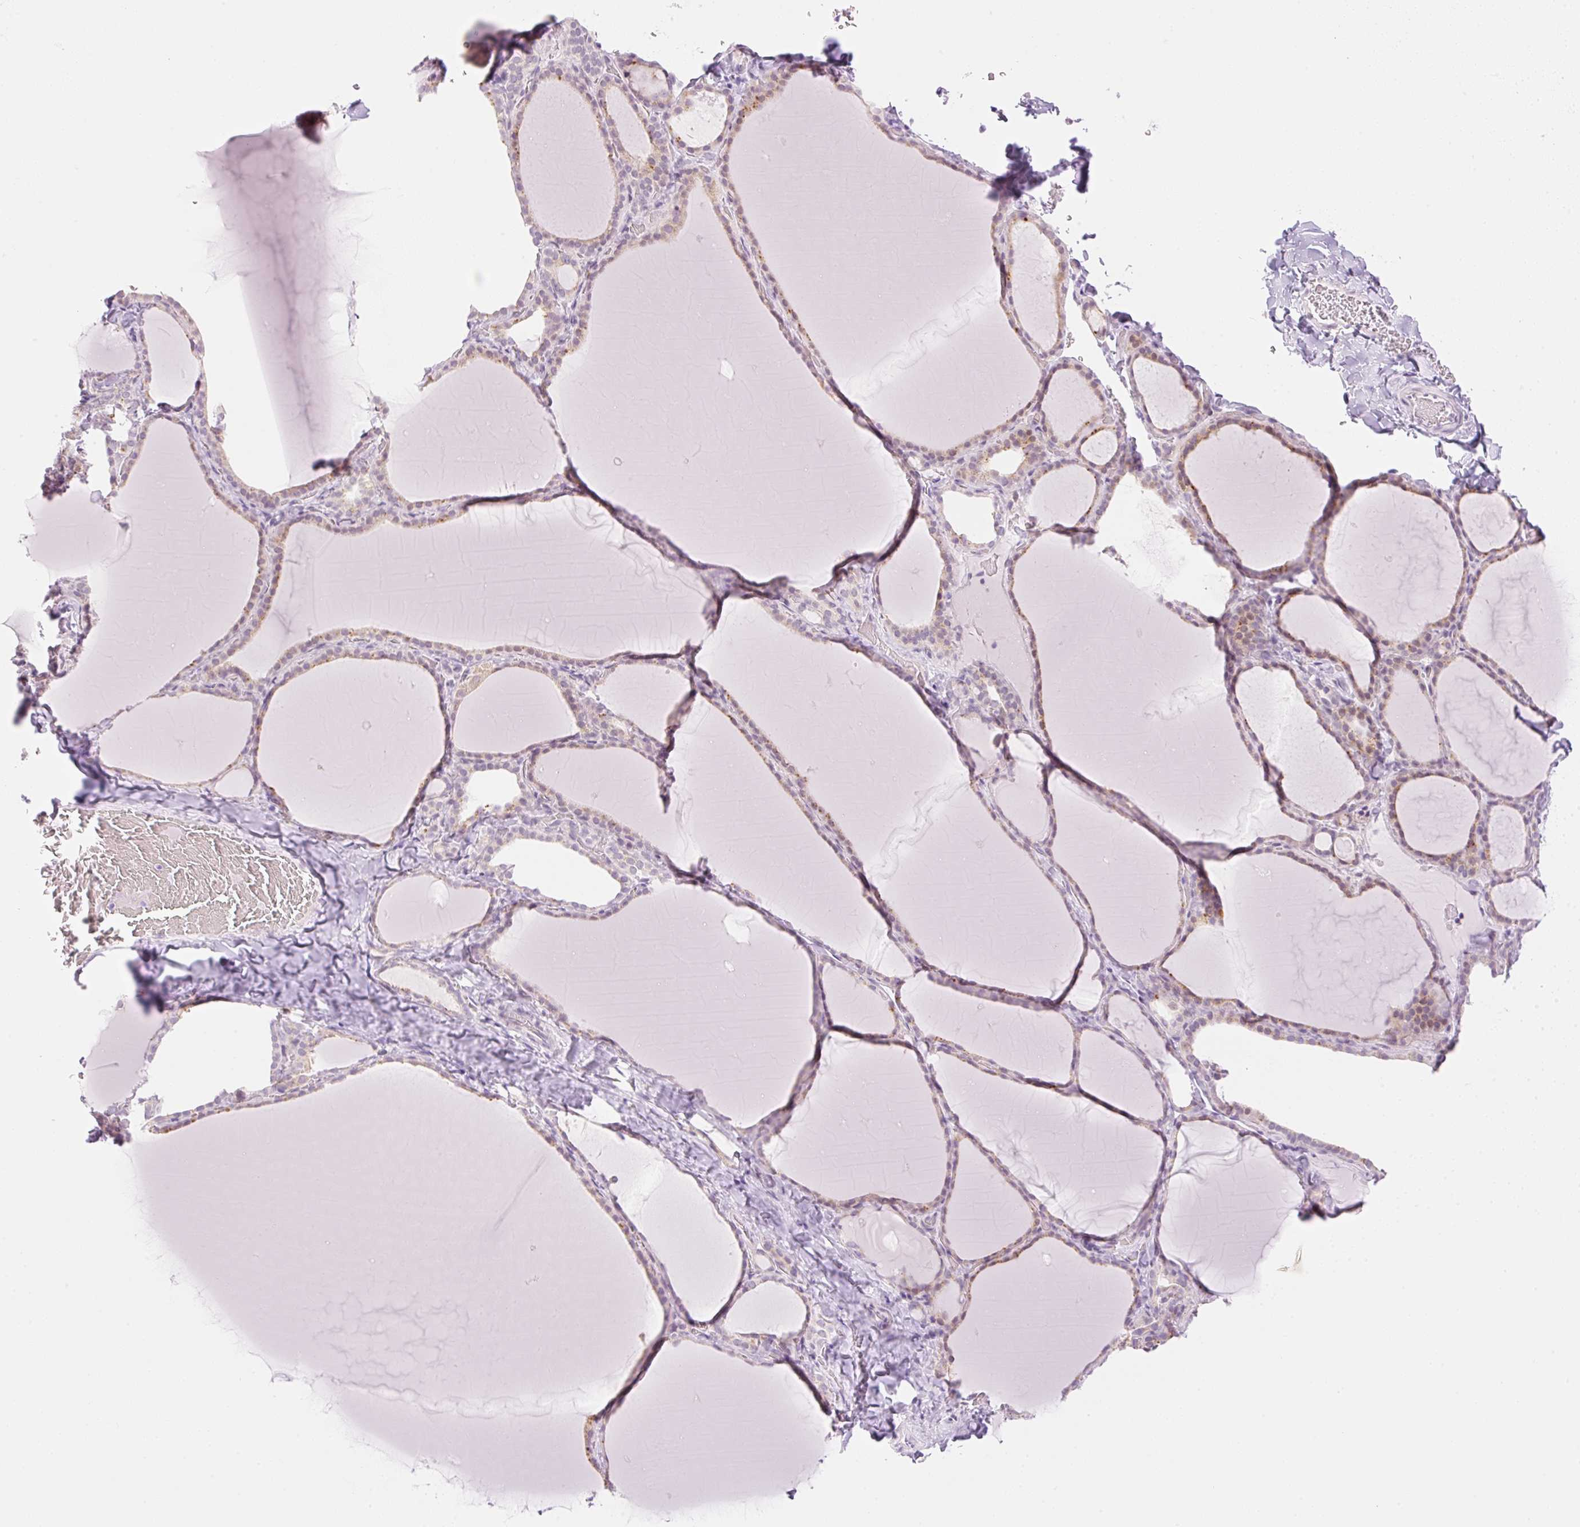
{"staining": {"intensity": "moderate", "quantity": "25%-75%", "location": "cytoplasmic/membranous"}, "tissue": "thyroid gland", "cell_type": "Glandular cells", "image_type": "normal", "snomed": [{"axis": "morphology", "description": "Normal tissue, NOS"}, {"axis": "topography", "description": "Thyroid gland"}], "caption": "A medium amount of moderate cytoplasmic/membranous staining is appreciated in about 25%-75% of glandular cells in benign thyroid gland.", "gene": "SPRYD4", "patient": {"sex": "female", "age": 22}}